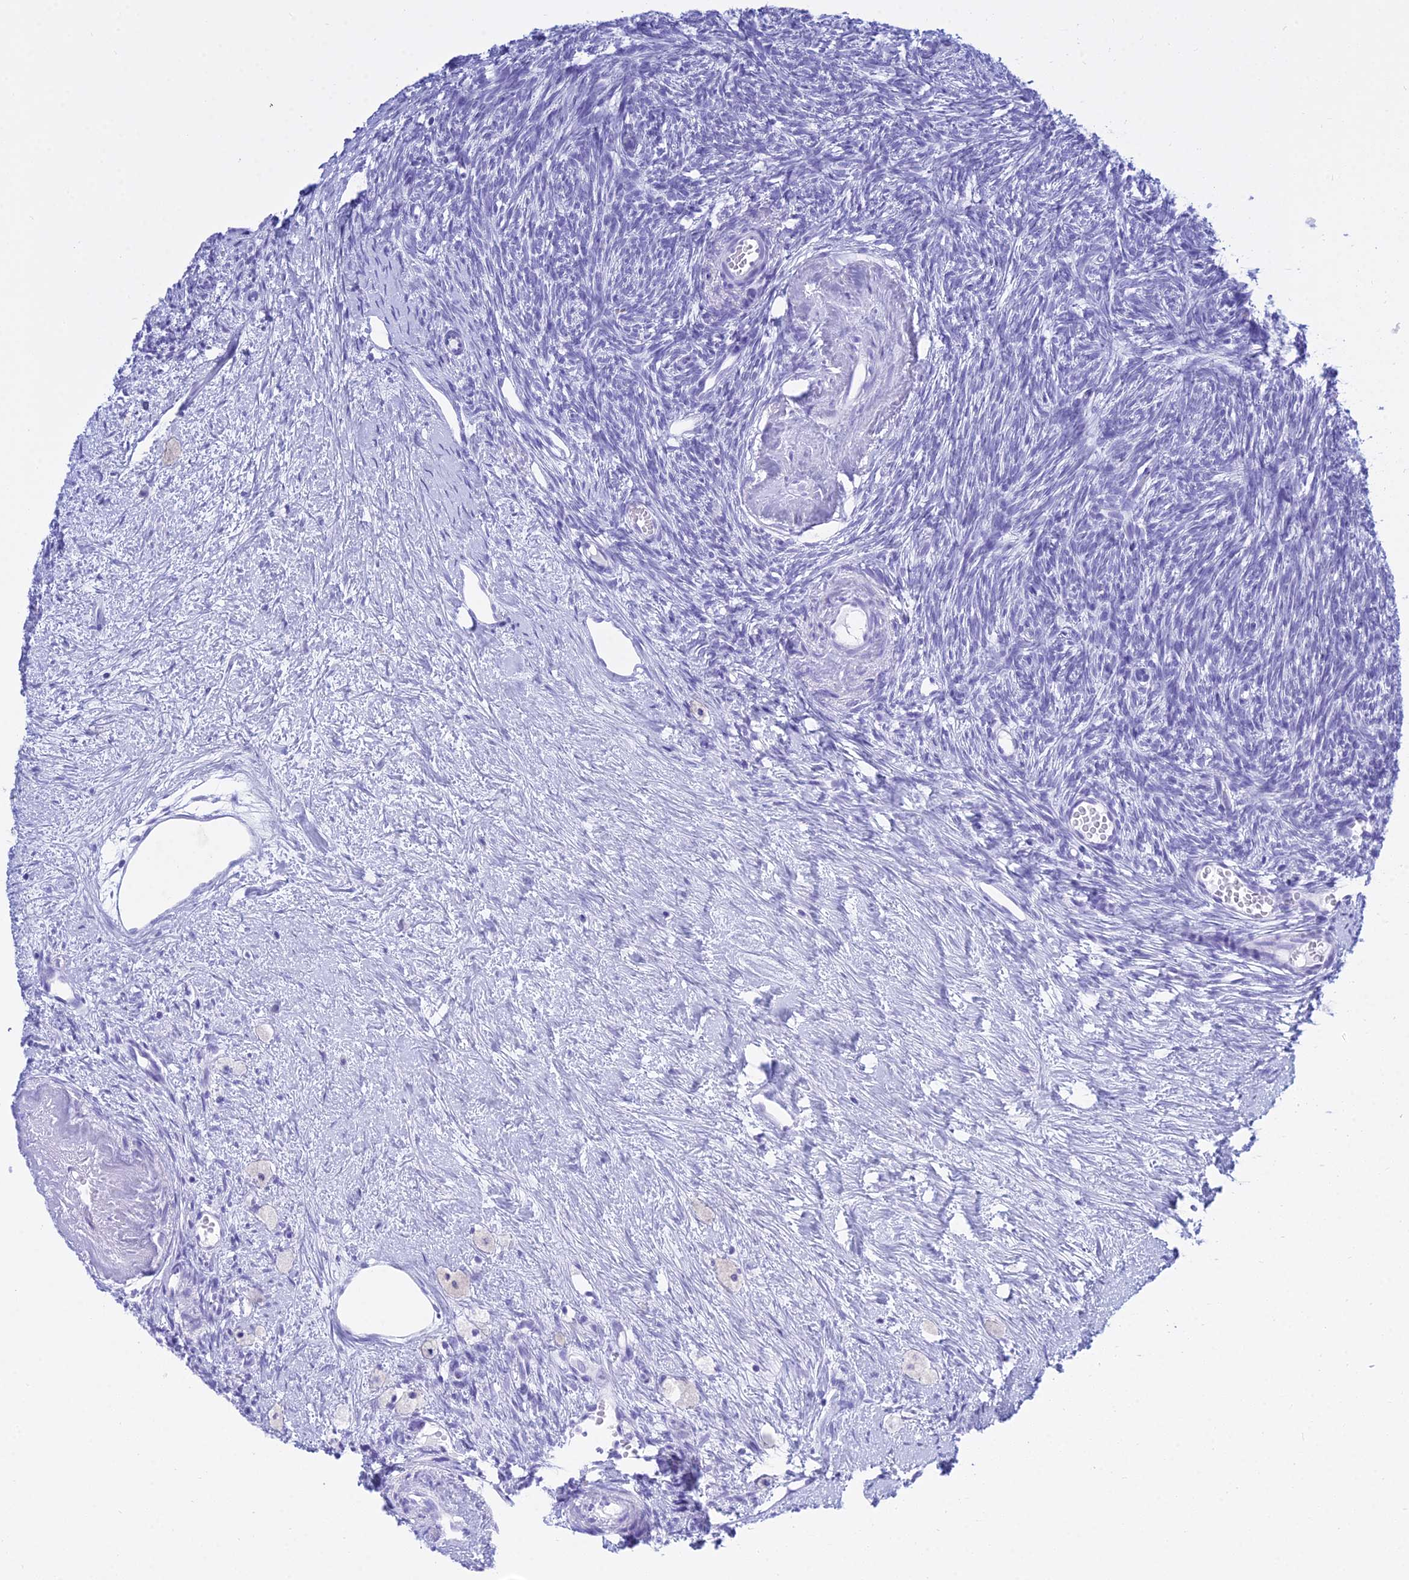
{"staining": {"intensity": "negative", "quantity": "none", "location": "none"}, "tissue": "ovary", "cell_type": "Ovarian stroma cells", "image_type": "normal", "snomed": [{"axis": "morphology", "description": "Normal tissue, NOS"}, {"axis": "topography", "description": "Ovary"}], "caption": "IHC micrograph of normal ovary: ovary stained with DAB (3,3'-diaminobenzidine) shows no significant protein positivity in ovarian stroma cells.", "gene": "PATE4", "patient": {"sex": "female", "age": 51}}